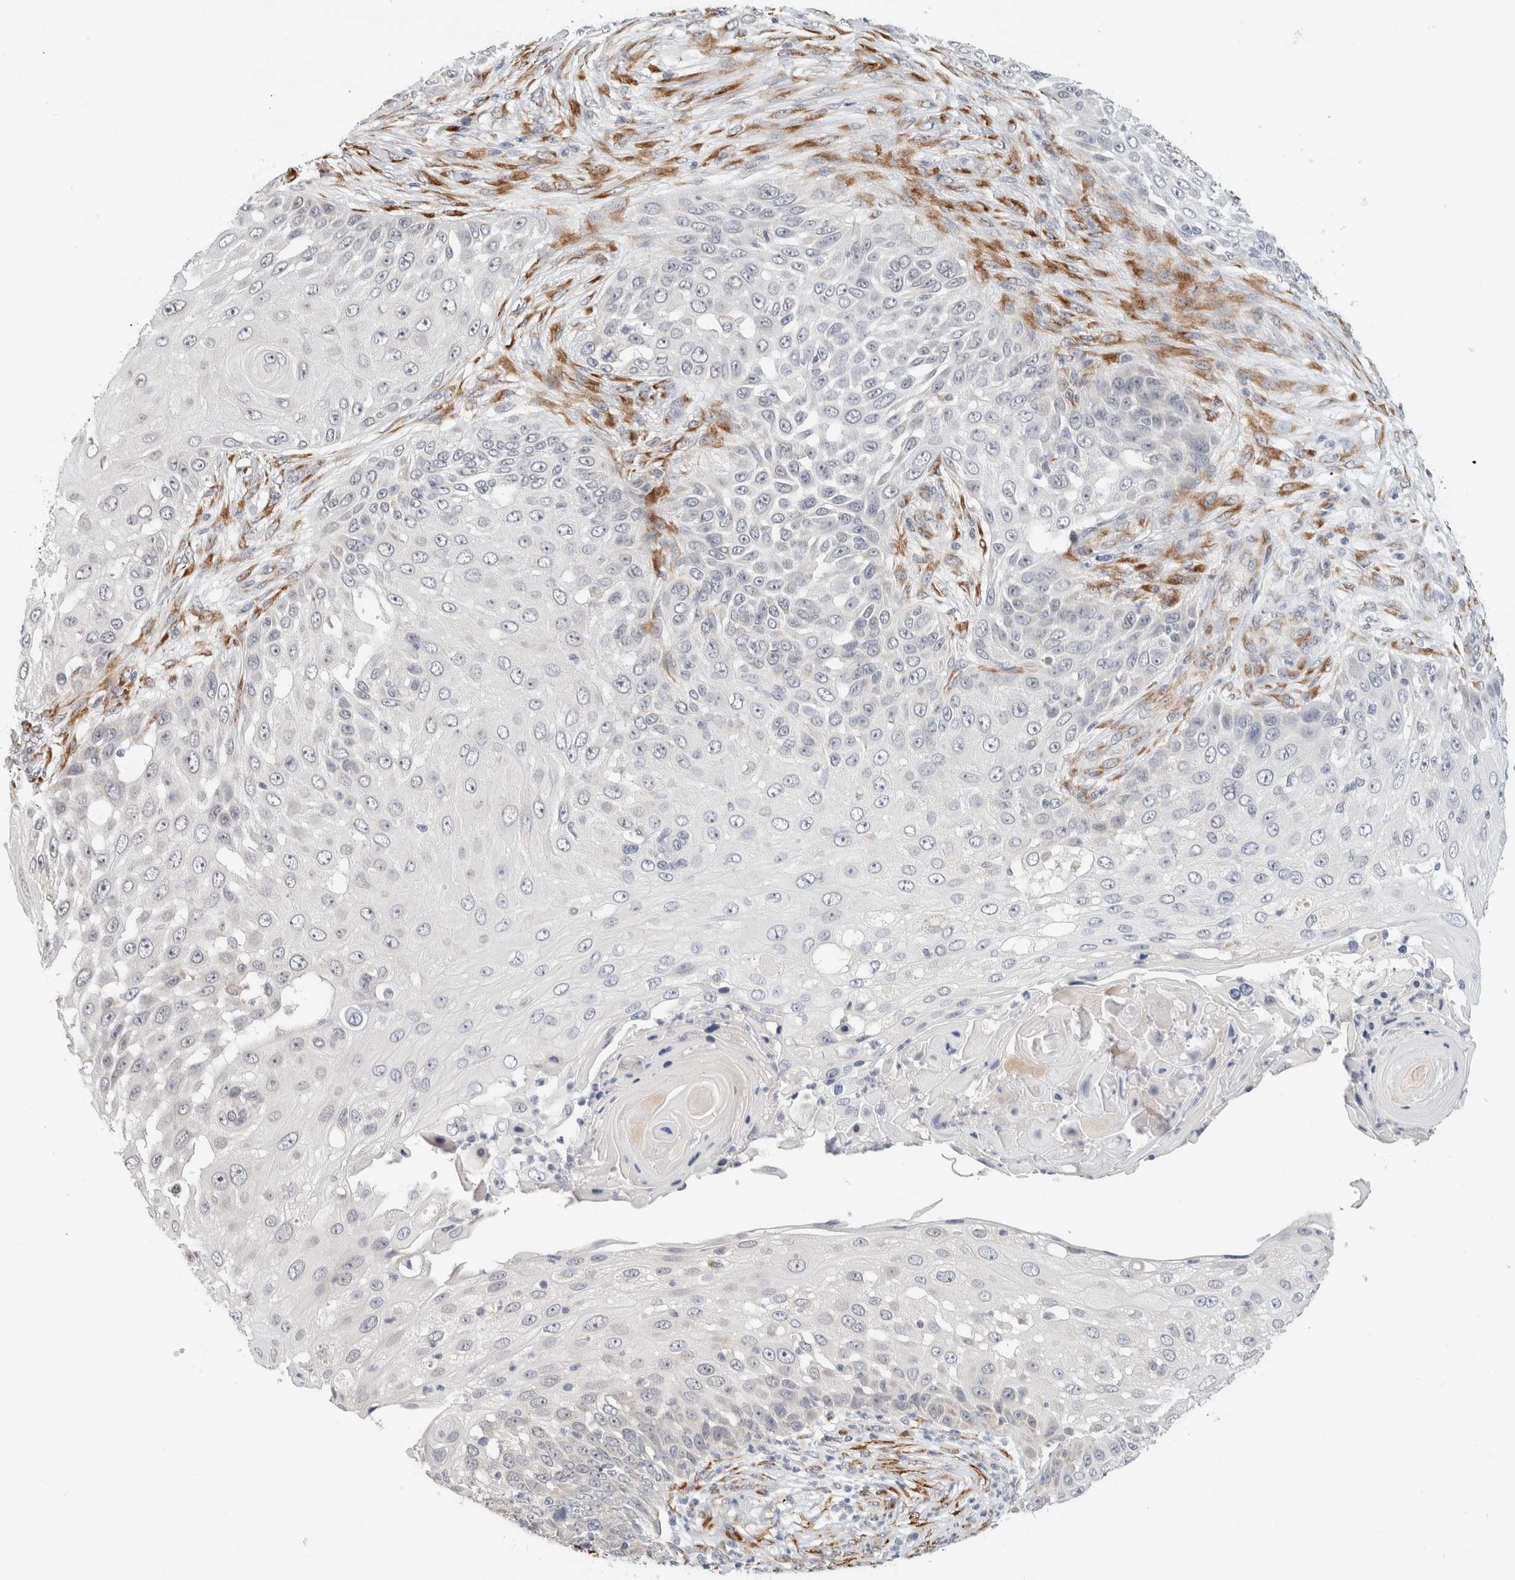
{"staining": {"intensity": "negative", "quantity": "none", "location": "none"}, "tissue": "skin cancer", "cell_type": "Tumor cells", "image_type": "cancer", "snomed": [{"axis": "morphology", "description": "Squamous cell carcinoma, NOS"}, {"axis": "topography", "description": "Skin"}], "caption": "Immunohistochemistry (IHC) histopathology image of skin squamous cell carcinoma stained for a protein (brown), which displays no staining in tumor cells.", "gene": "HDLBP", "patient": {"sex": "female", "age": 44}}